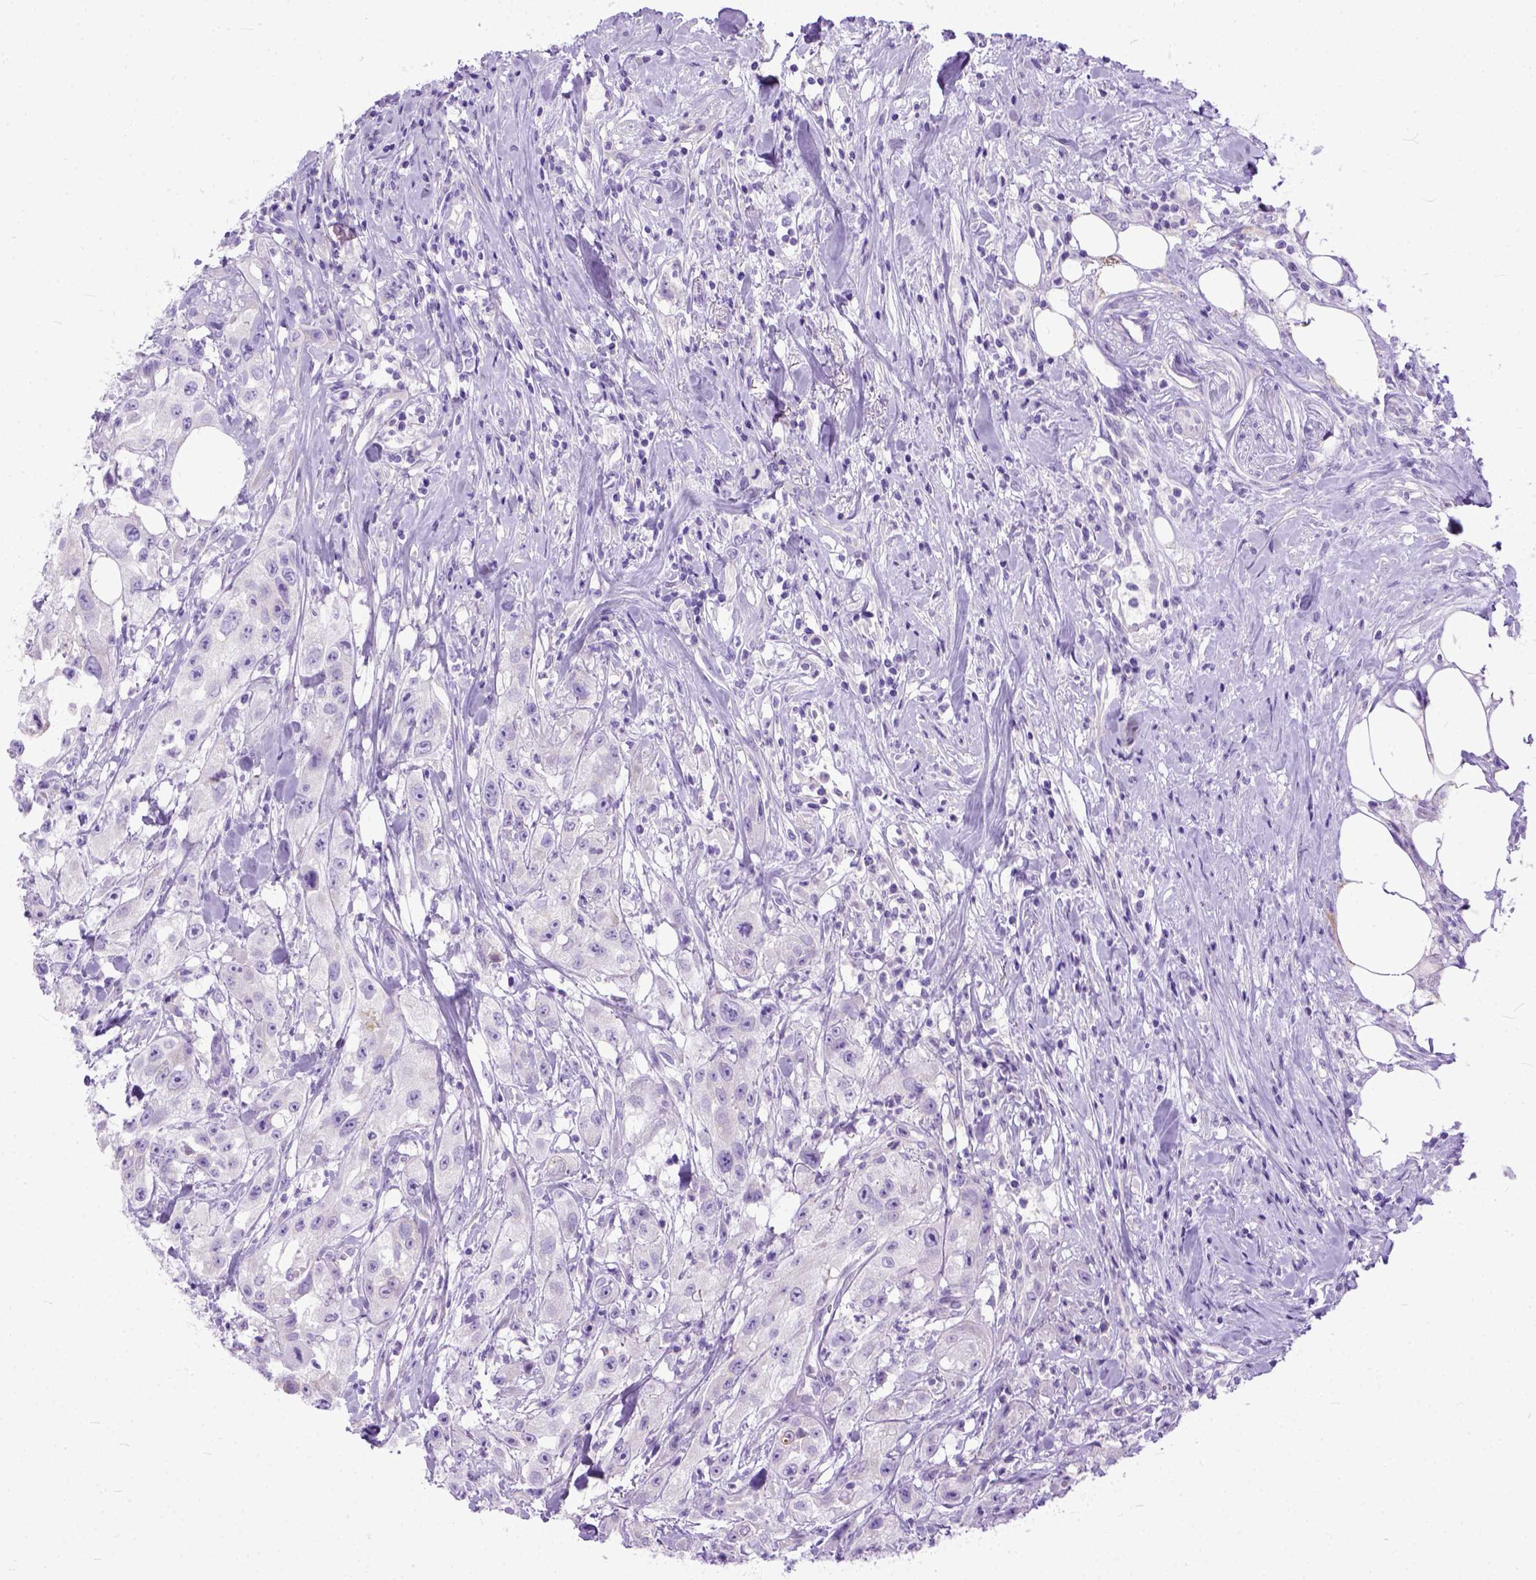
{"staining": {"intensity": "negative", "quantity": "none", "location": "none"}, "tissue": "urothelial cancer", "cell_type": "Tumor cells", "image_type": "cancer", "snomed": [{"axis": "morphology", "description": "Urothelial carcinoma, High grade"}, {"axis": "topography", "description": "Urinary bladder"}], "caption": "Tumor cells are negative for protein expression in human high-grade urothelial carcinoma. The staining was performed using DAB (3,3'-diaminobenzidine) to visualize the protein expression in brown, while the nuclei were stained in blue with hematoxylin (Magnification: 20x).", "gene": "PPL", "patient": {"sex": "male", "age": 79}}